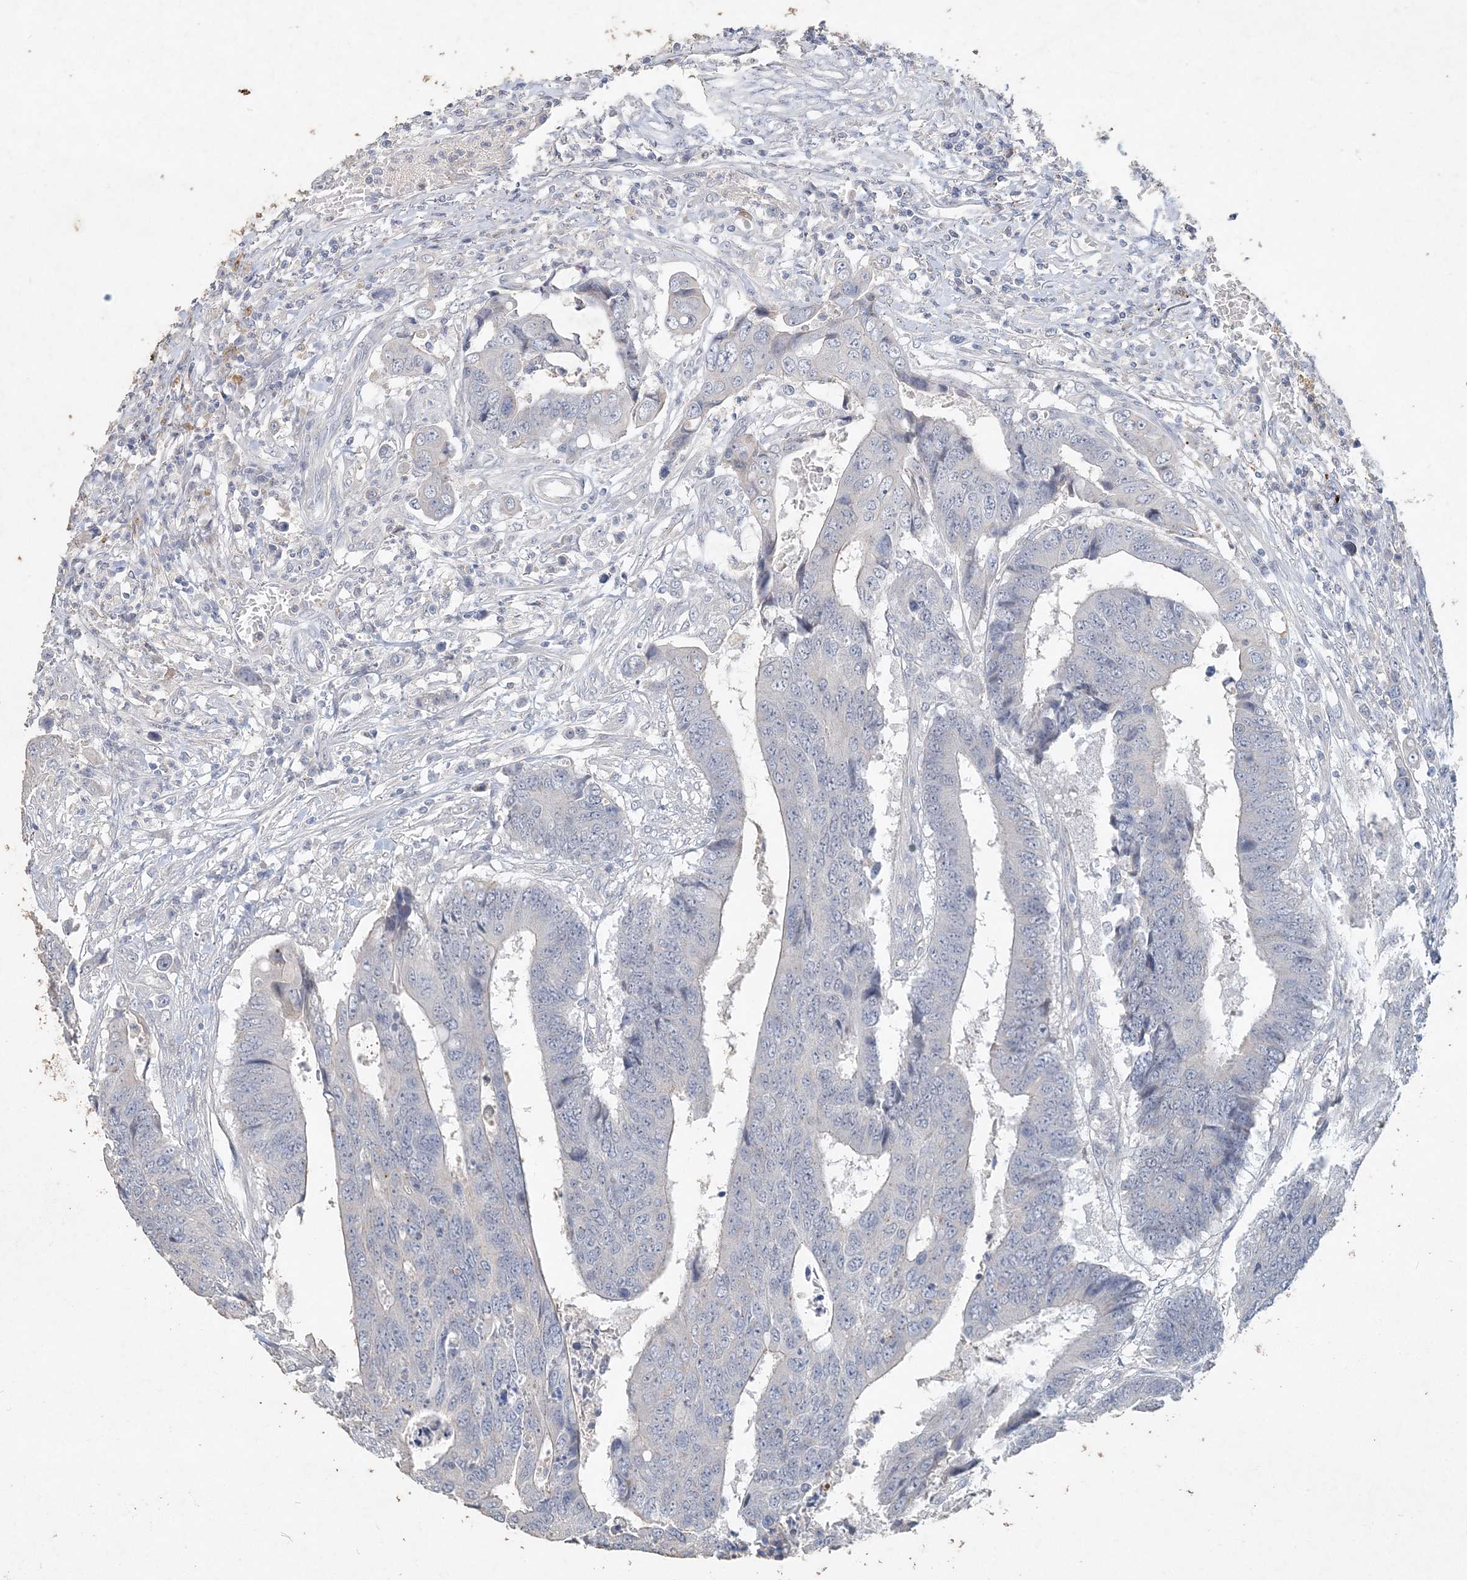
{"staining": {"intensity": "negative", "quantity": "none", "location": "none"}, "tissue": "colorectal cancer", "cell_type": "Tumor cells", "image_type": "cancer", "snomed": [{"axis": "morphology", "description": "Adenocarcinoma, NOS"}, {"axis": "topography", "description": "Rectum"}], "caption": "This image is of colorectal cancer stained with IHC to label a protein in brown with the nuclei are counter-stained blue. There is no positivity in tumor cells.", "gene": "DNAH5", "patient": {"sex": "male", "age": 84}}